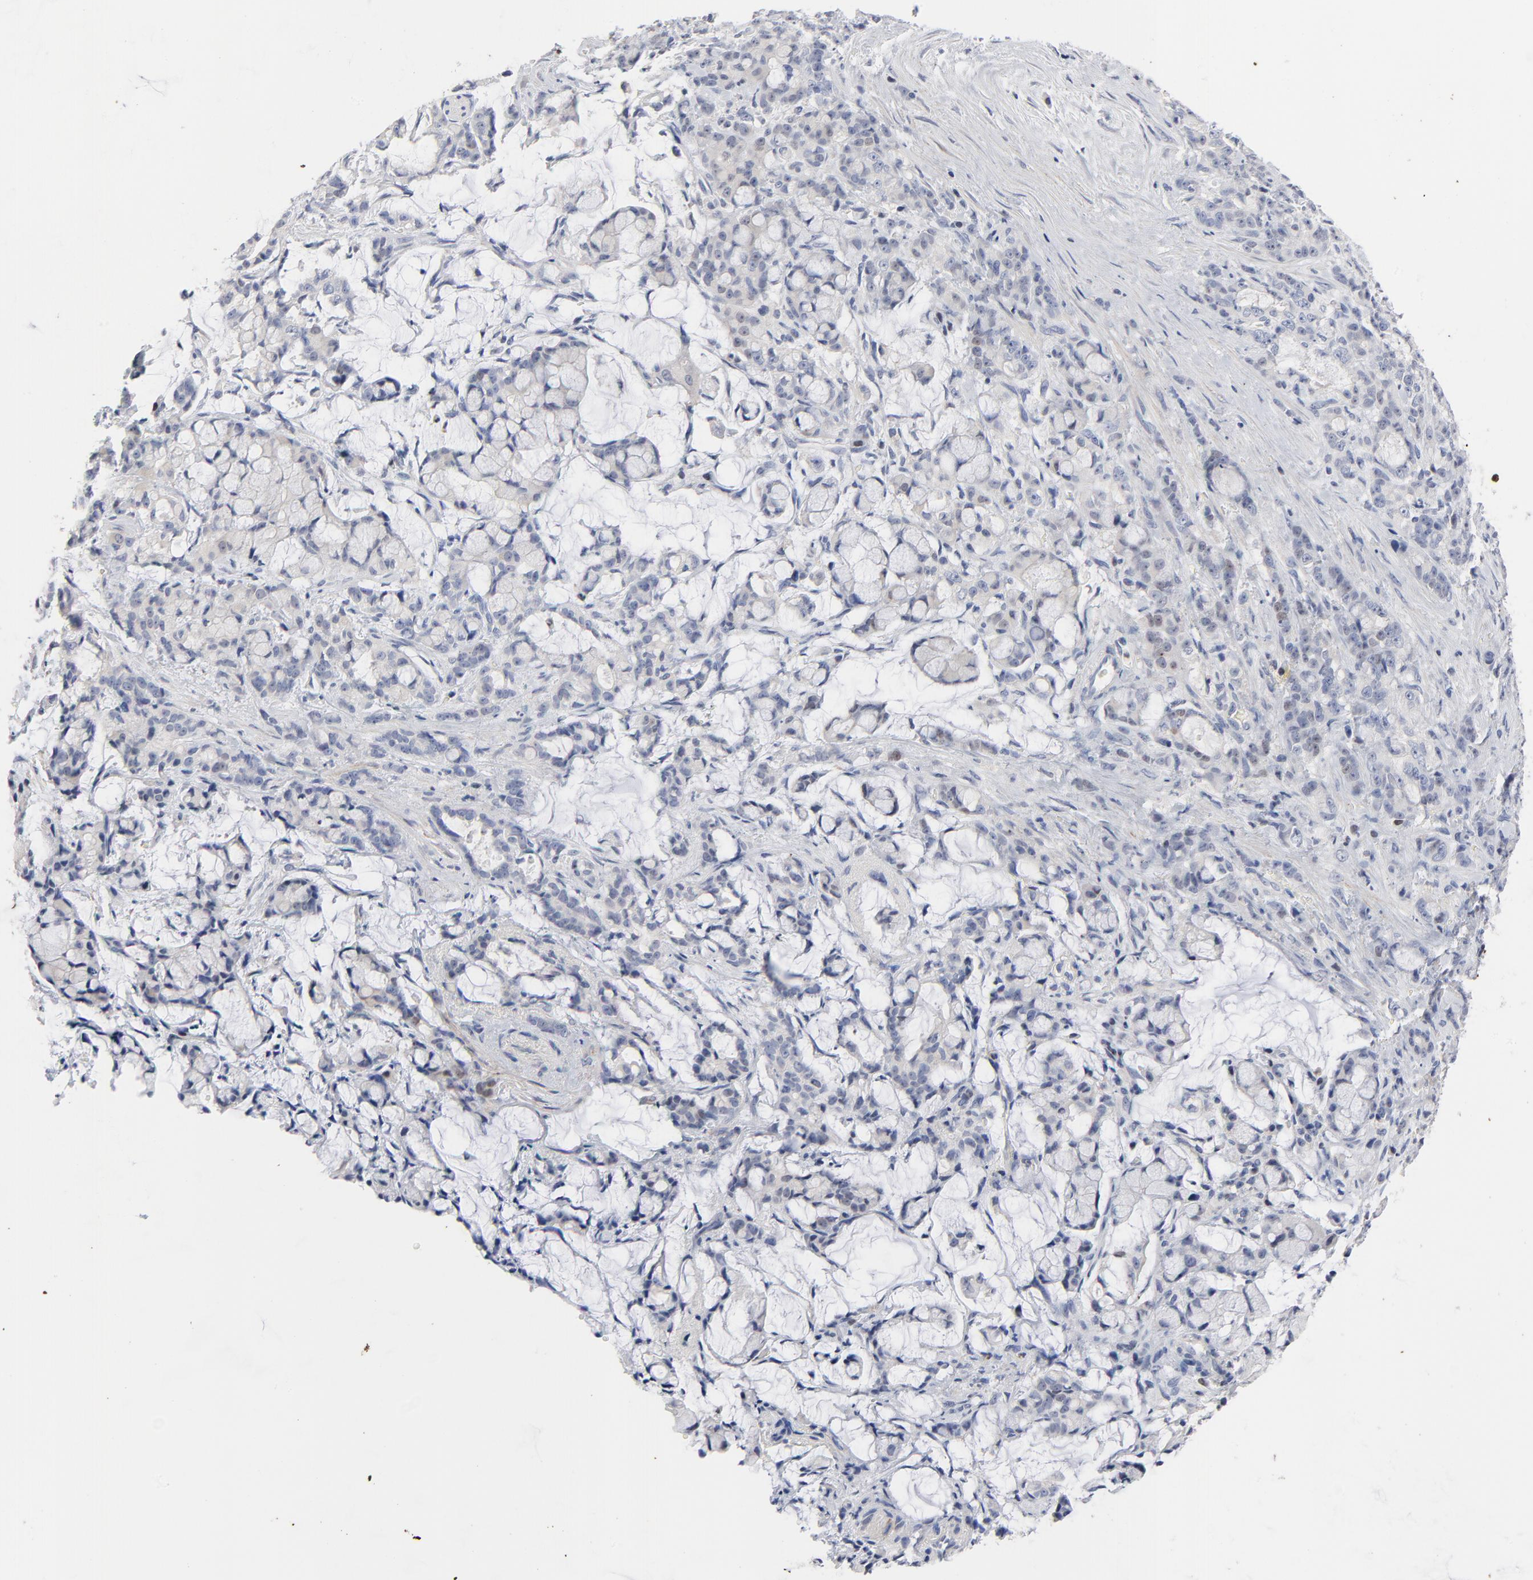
{"staining": {"intensity": "negative", "quantity": "none", "location": "none"}, "tissue": "pancreatic cancer", "cell_type": "Tumor cells", "image_type": "cancer", "snomed": [{"axis": "morphology", "description": "Adenocarcinoma, NOS"}, {"axis": "topography", "description": "Pancreas"}], "caption": "Tumor cells show no significant positivity in pancreatic adenocarcinoma.", "gene": "AADAC", "patient": {"sex": "female", "age": 73}}